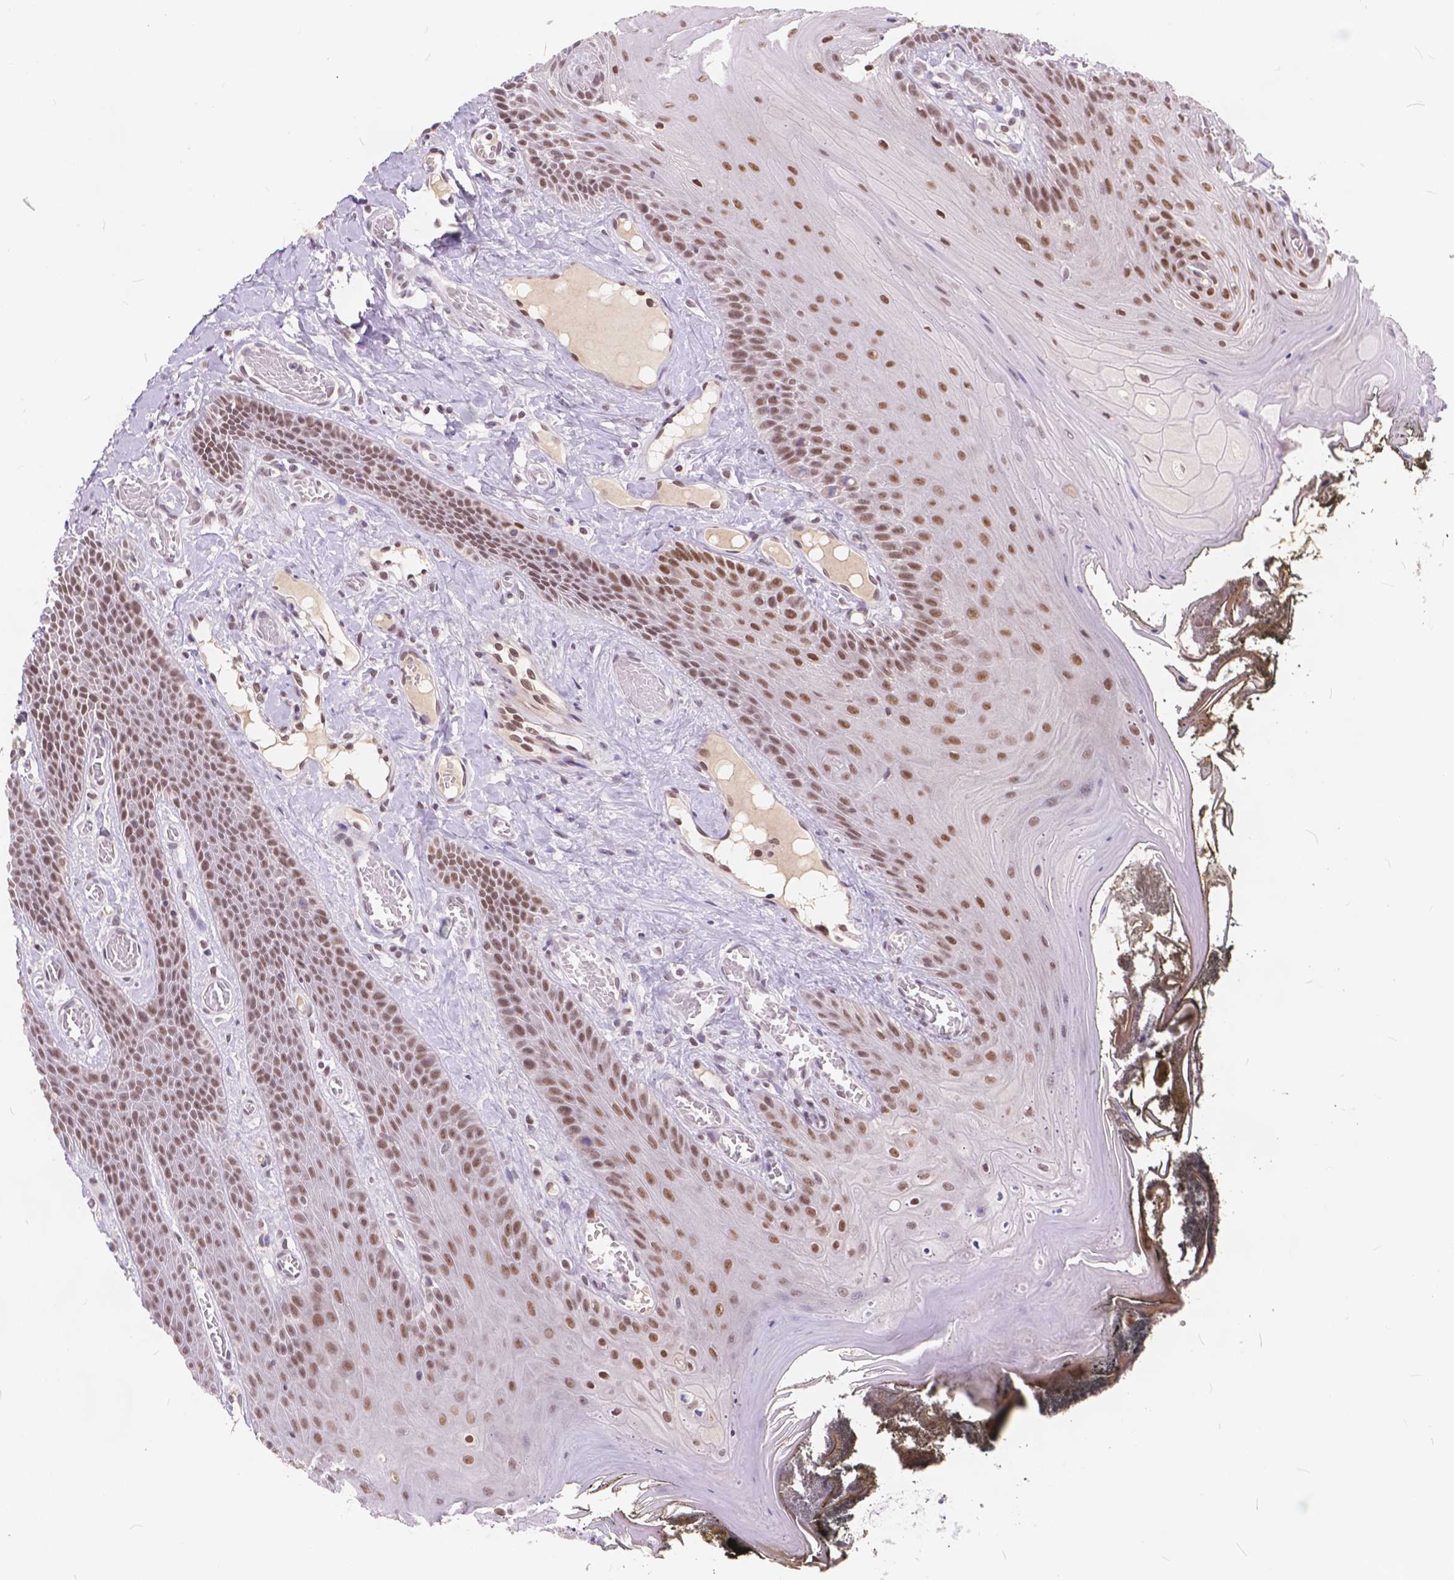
{"staining": {"intensity": "moderate", "quantity": ">75%", "location": "nuclear"}, "tissue": "oral mucosa", "cell_type": "Squamous epithelial cells", "image_type": "normal", "snomed": [{"axis": "morphology", "description": "Normal tissue, NOS"}, {"axis": "topography", "description": "Oral tissue"}], "caption": "Immunohistochemistry (IHC) (DAB (3,3'-diaminobenzidine)) staining of unremarkable human oral mucosa demonstrates moderate nuclear protein positivity in approximately >75% of squamous epithelial cells.", "gene": "FAM53A", "patient": {"sex": "male", "age": 9}}